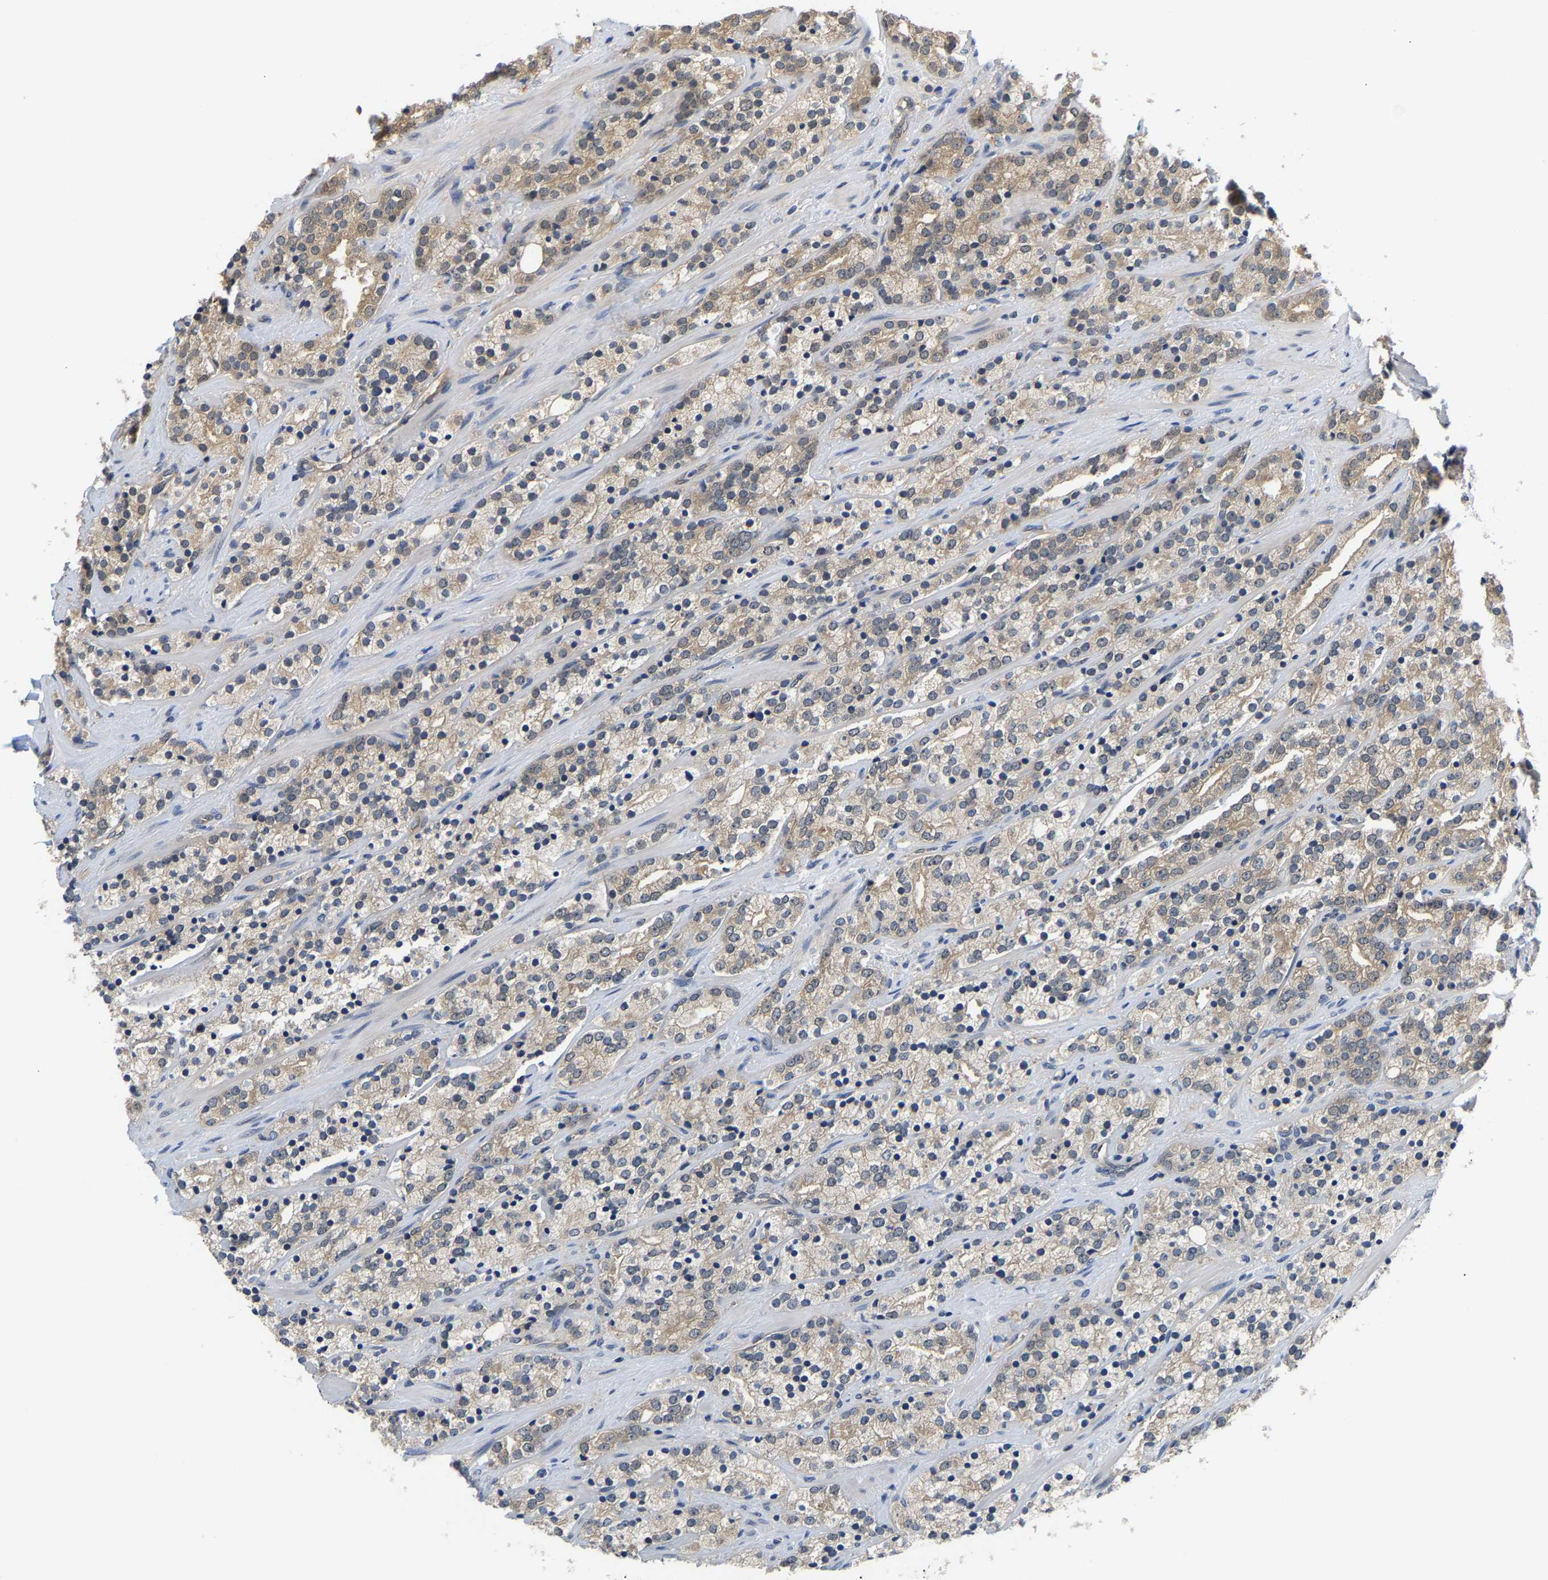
{"staining": {"intensity": "moderate", "quantity": ">75%", "location": "cytoplasmic/membranous"}, "tissue": "prostate cancer", "cell_type": "Tumor cells", "image_type": "cancer", "snomed": [{"axis": "morphology", "description": "Adenocarcinoma, High grade"}, {"axis": "topography", "description": "Prostate"}], "caption": "Immunohistochemical staining of human high-grade adenocarcinoma (prostate) demonstrates moderate cytoplasmic/membranous protein staining in approximately >75% of tumor cells.", "gene": "ARHGEF12", "patient": {"sex": "male", "age": 71}}